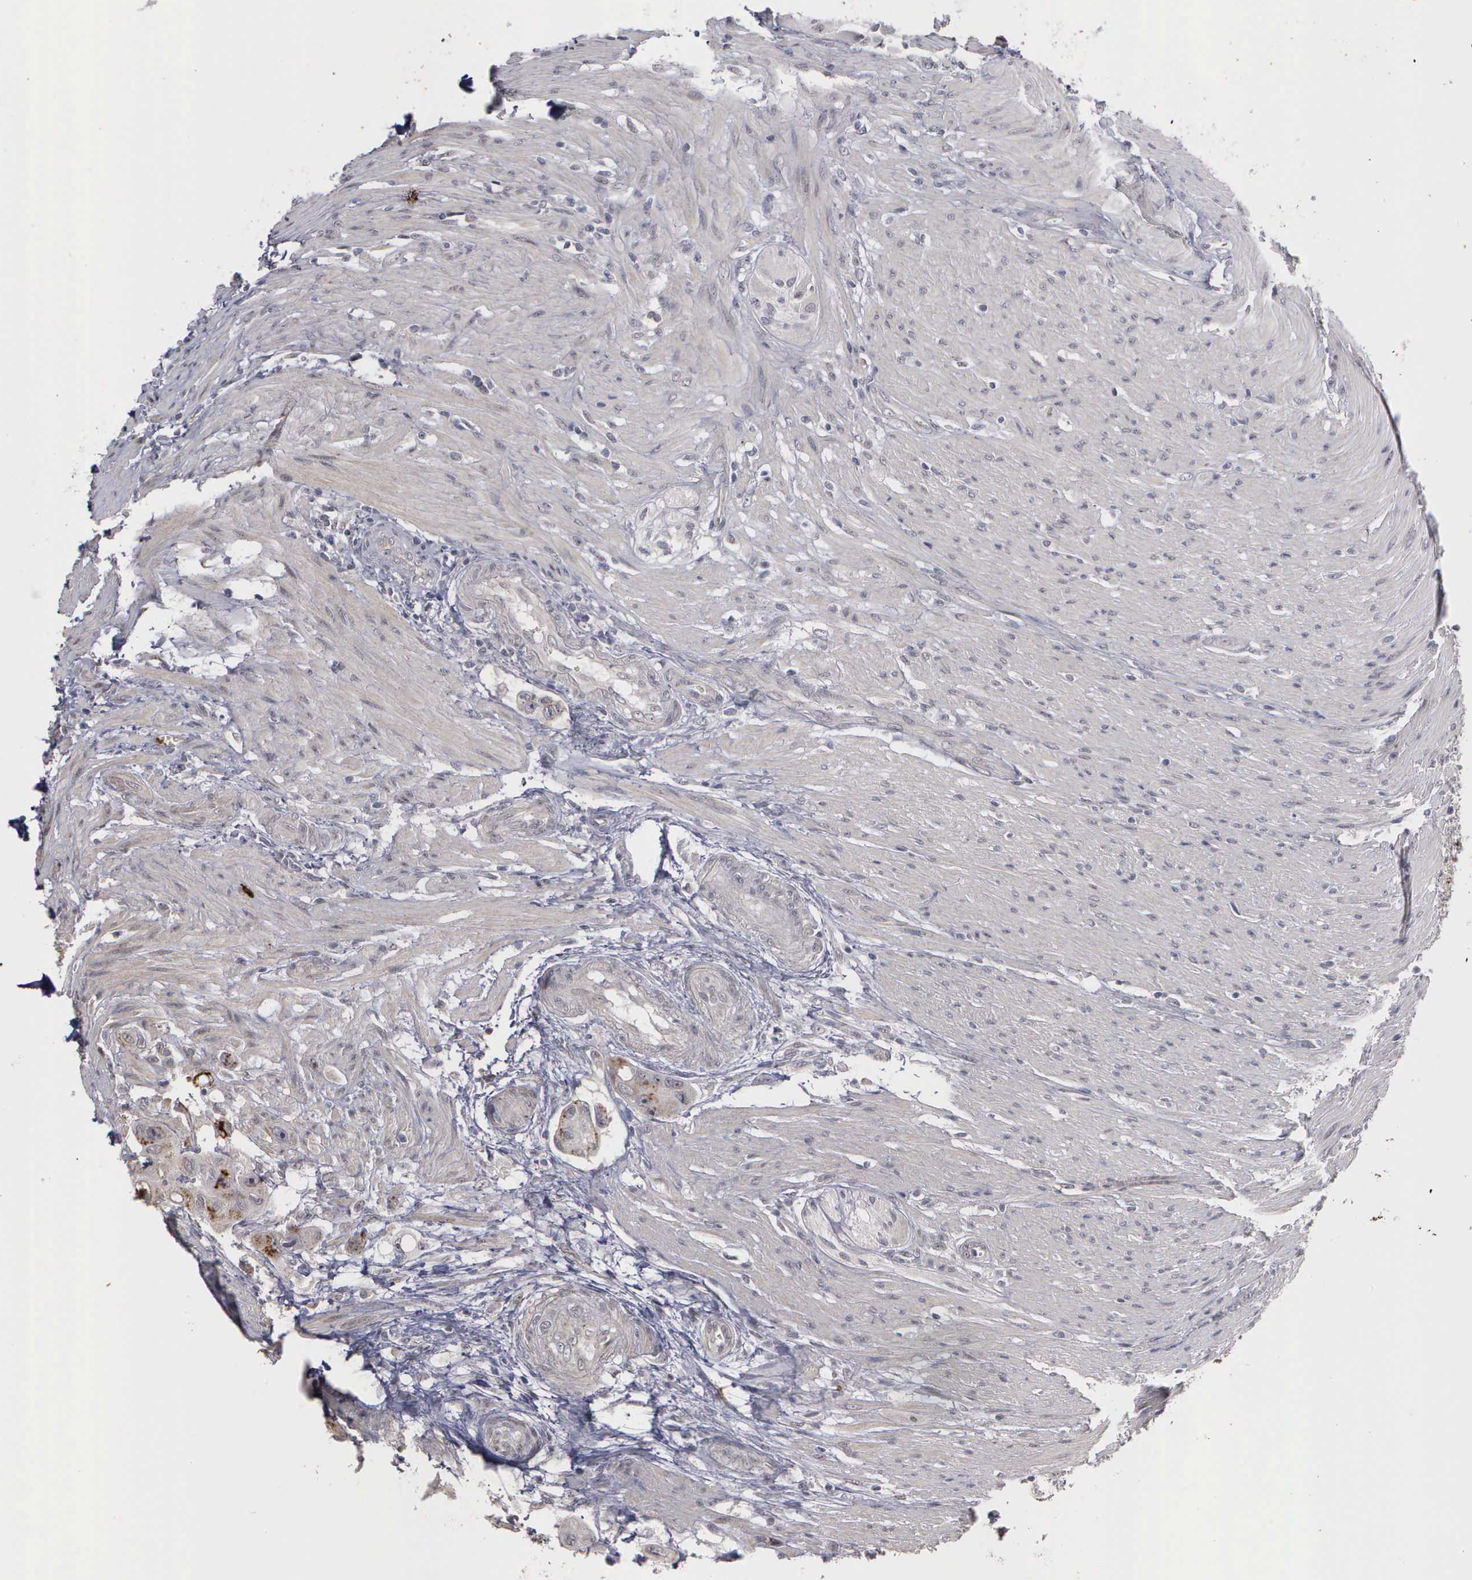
{"staining": {"intensity": "negative", "quantity": "none", "location": "none"}, "tissue": "colorectal cancer", "cell_type": "Tumor cells", "image_type": "cancer", "snomed": [{"axis": "morphology", "description": "Adenocarcinoma, NOS"}, {"axis": "topography", "description": "Colon"}], "caption": "The micrograph shows no significant expression in tumor cells of colorectal cancer. (DAB IHC with hematoxylin counter stain).", "gene": "MMP9", "patient": {"sex": "female", "age": 46}}